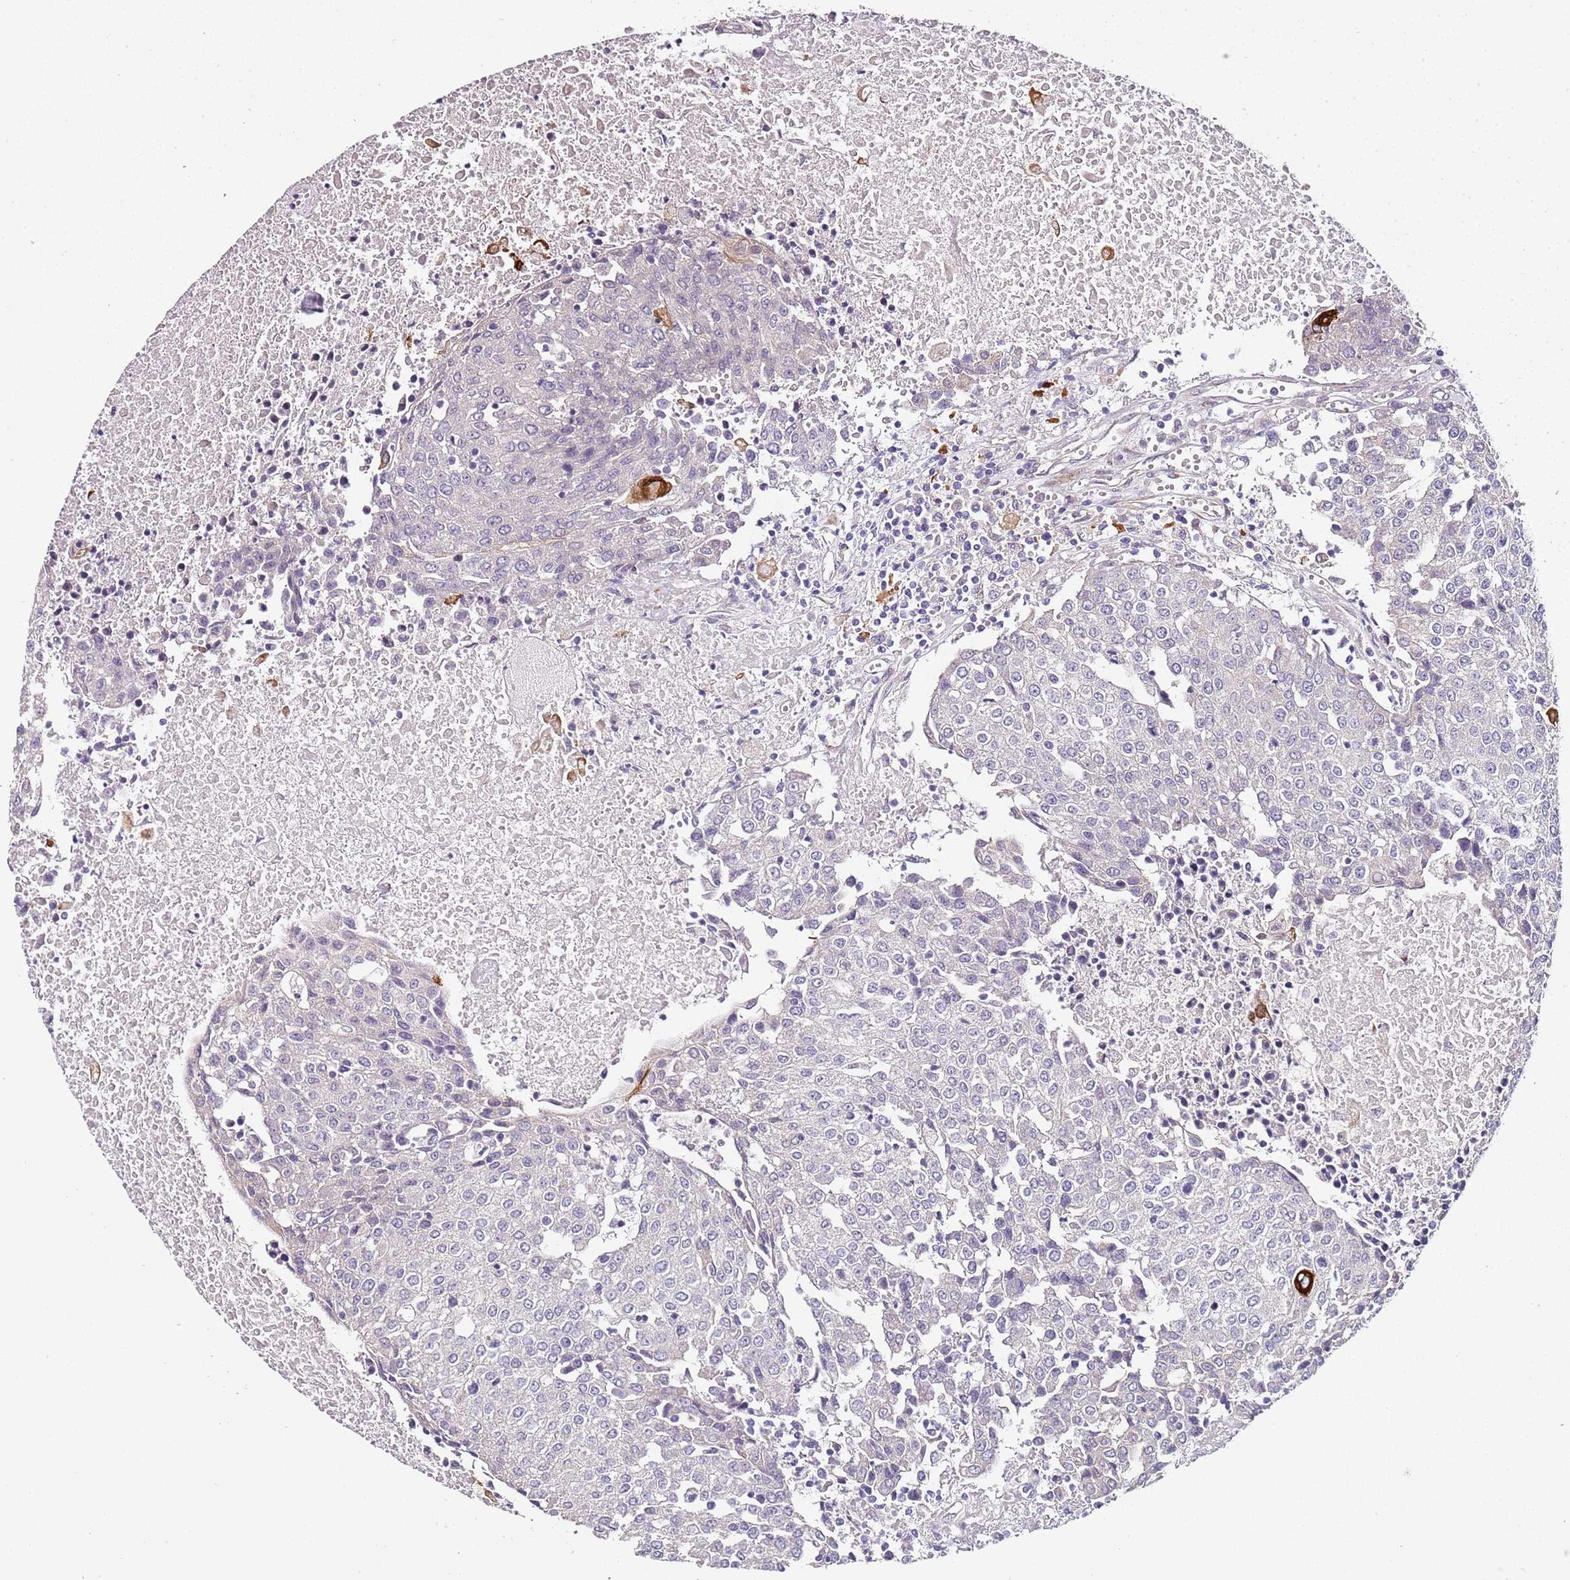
{"staining": {"intensity": "negative", "quantity": "none", "location": "none"}, "tissue": "urothelial cancer", "cell_type": "Tumor cells", "image_type": "cancer", "snomed": [{"axis": "morphology", "description": "Urothelial carcinoma, High grade"}, {"axis": "topography", "description": "Urinary bladder"}], "caption": "Immunohistochemistry (IHC) histopathology image of urothelial carcinoma (high-grade) stained for a protein (brown), which demonstrates no positivity in tumor cells.", "gene": "TBC1D9", "patient": {"sex": "female", "age": 85}}